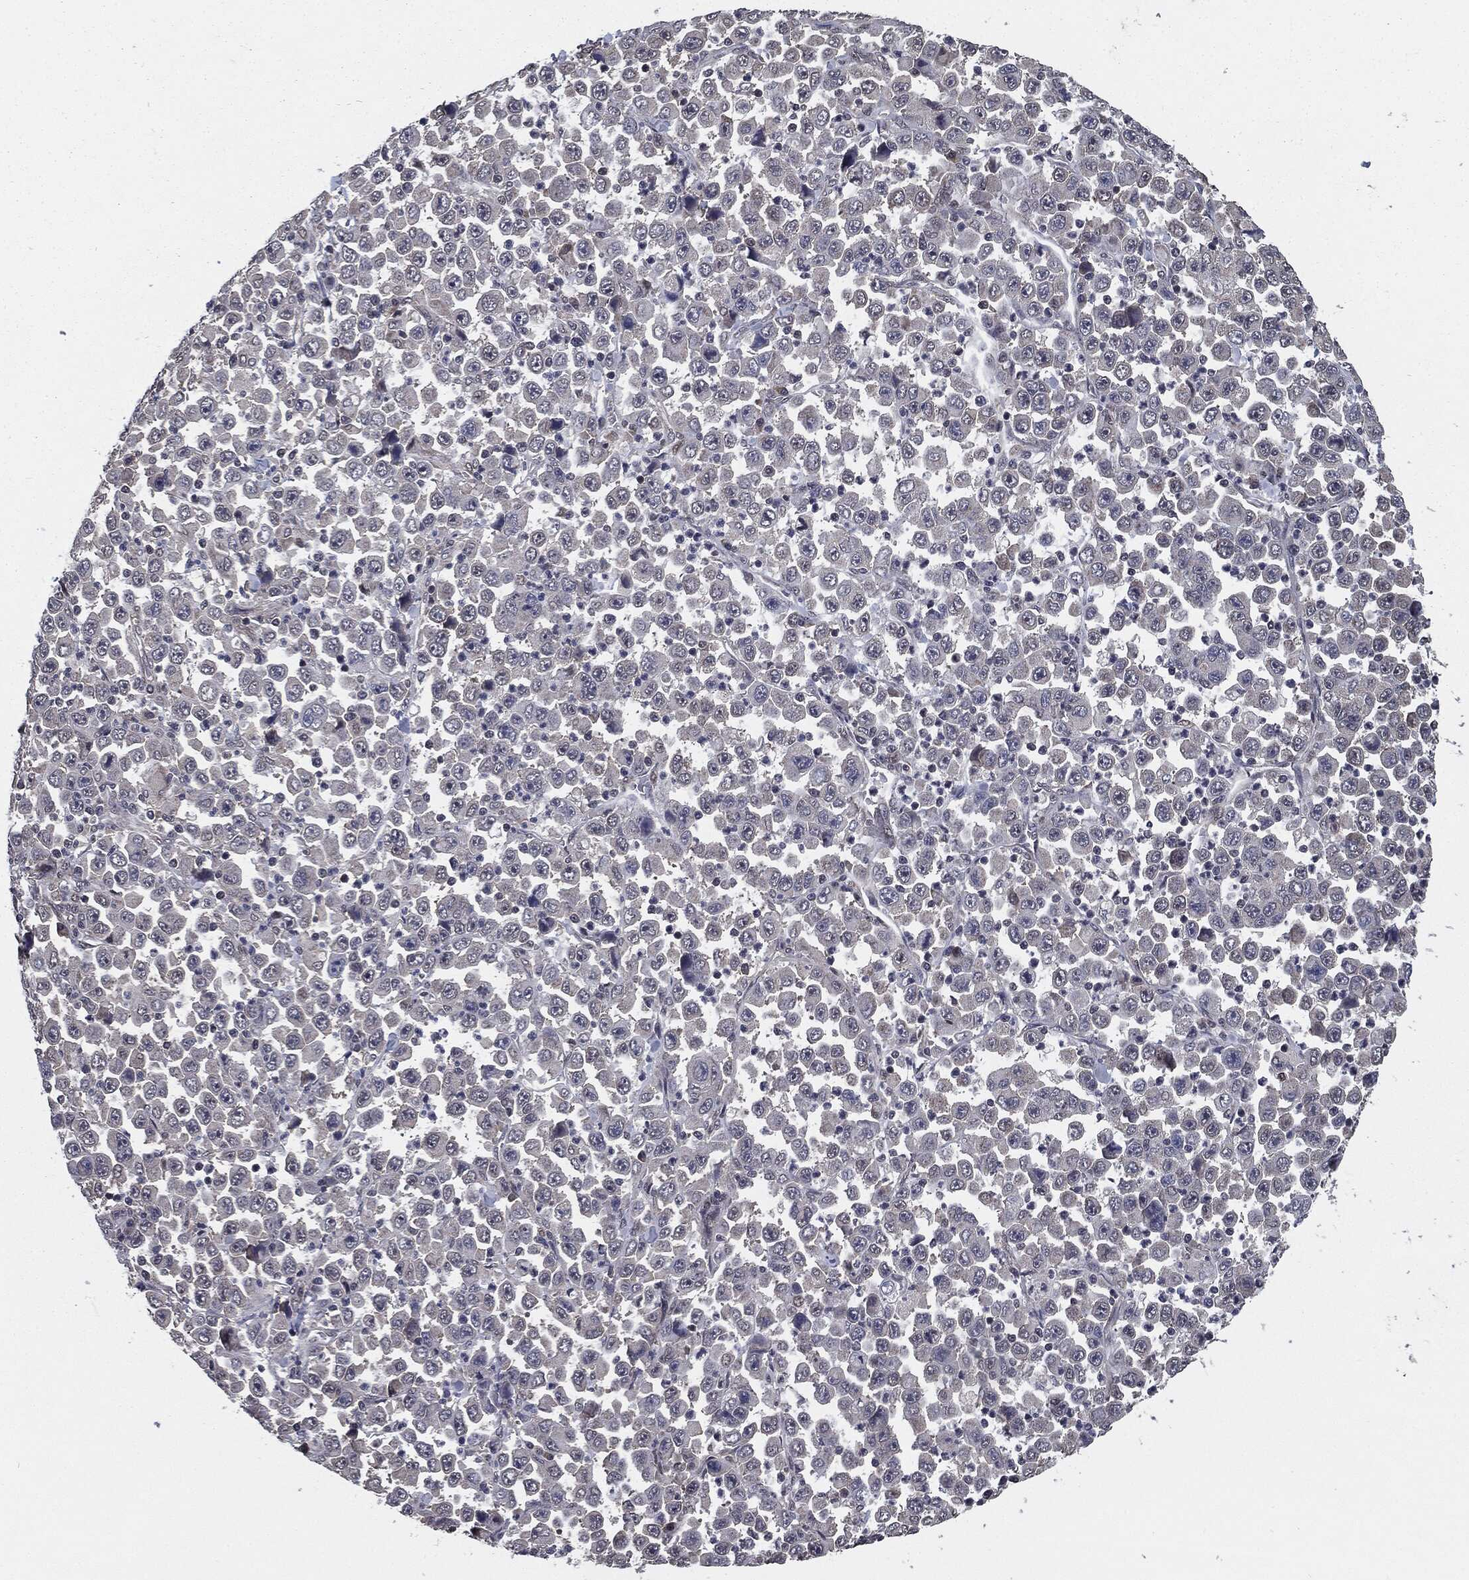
{"staining": {"intensity": "negative", "quantity": "none", "location": "none"}, "tissue": "stomach cancer", "cell_type": "Tumor cells", "image_type": "cancer", "snomed": [{"axis": "morphology", "description": "Normal tissue, NOS"}, {"axis": "morphology", "description": "Adenocarcinoma, NOS"}, {"axis": "topography", "description": "Stomach, upper"}, {"axis": "topography", "description": "Stomach"}], "caption": "The histopathology image demonstrates no significant staining in tumor cells of stomach adenocarcinoma.", "gene": "PTPA", "patient": {"sex": "male", "age": 59}}